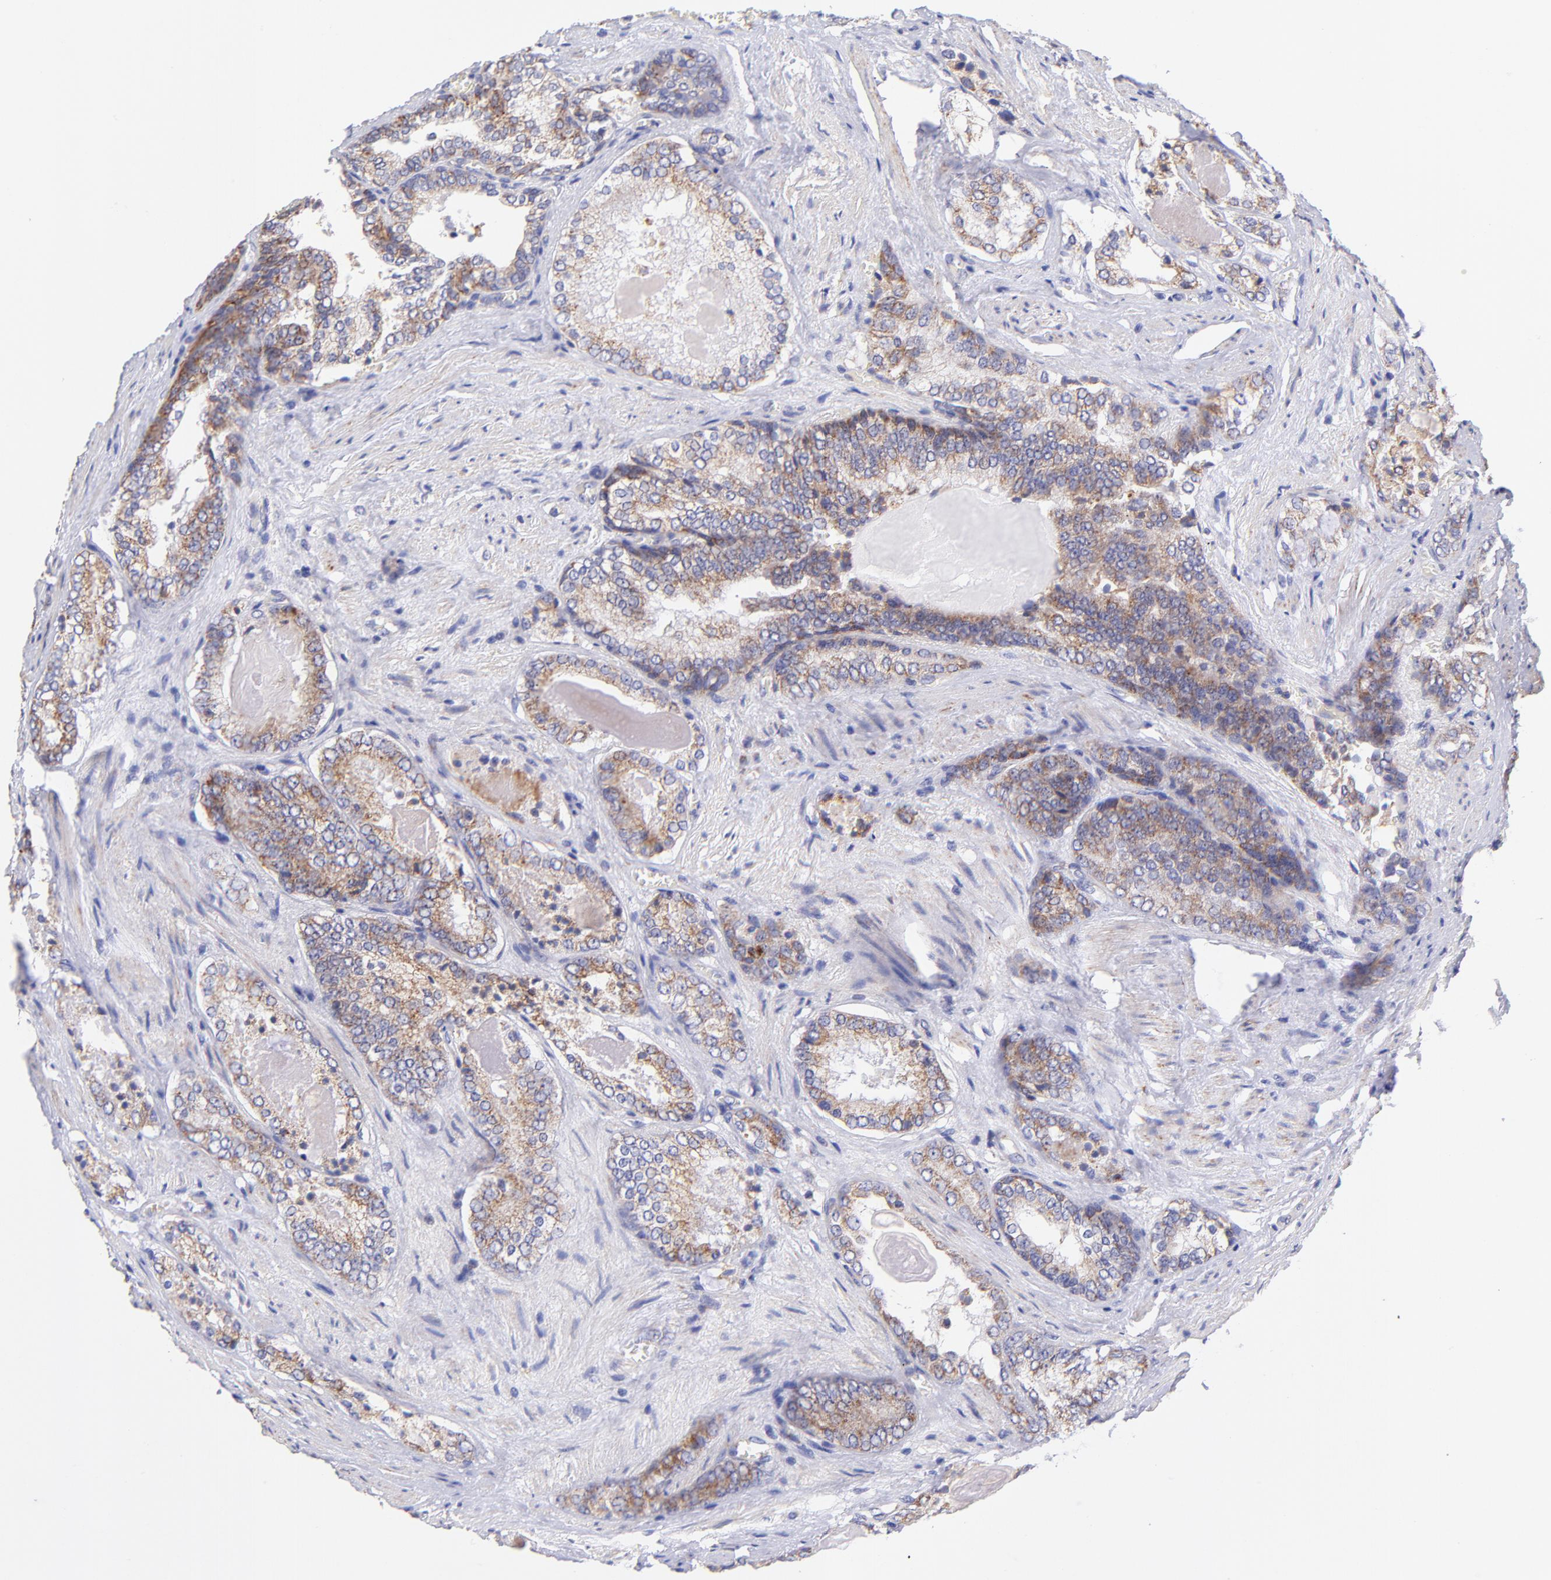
{"staining": {"intensity": "moderate", "quantity": "25%-75%", "location": "cytoplasmic/membranous"}, "tissue": "prostate cancer", "cell_type": "Tumor cells", "image_type": "cancer", "snomed": [{"axis": "morphology", "description": "Adenocarcinoma, Medium grade"}, {"axis": "topography", "description": "Prostate"}], "caption": "A histopathology image showing moderate cytoplasmic/membranous staining in about 25%-75% of tumor cells in prostate adenocarcinoma (medium-grade), as visualized by brown immunohistochemical staining.", "gene": "NDUFB7", "patient": {"sex": "male", "age": 60}}